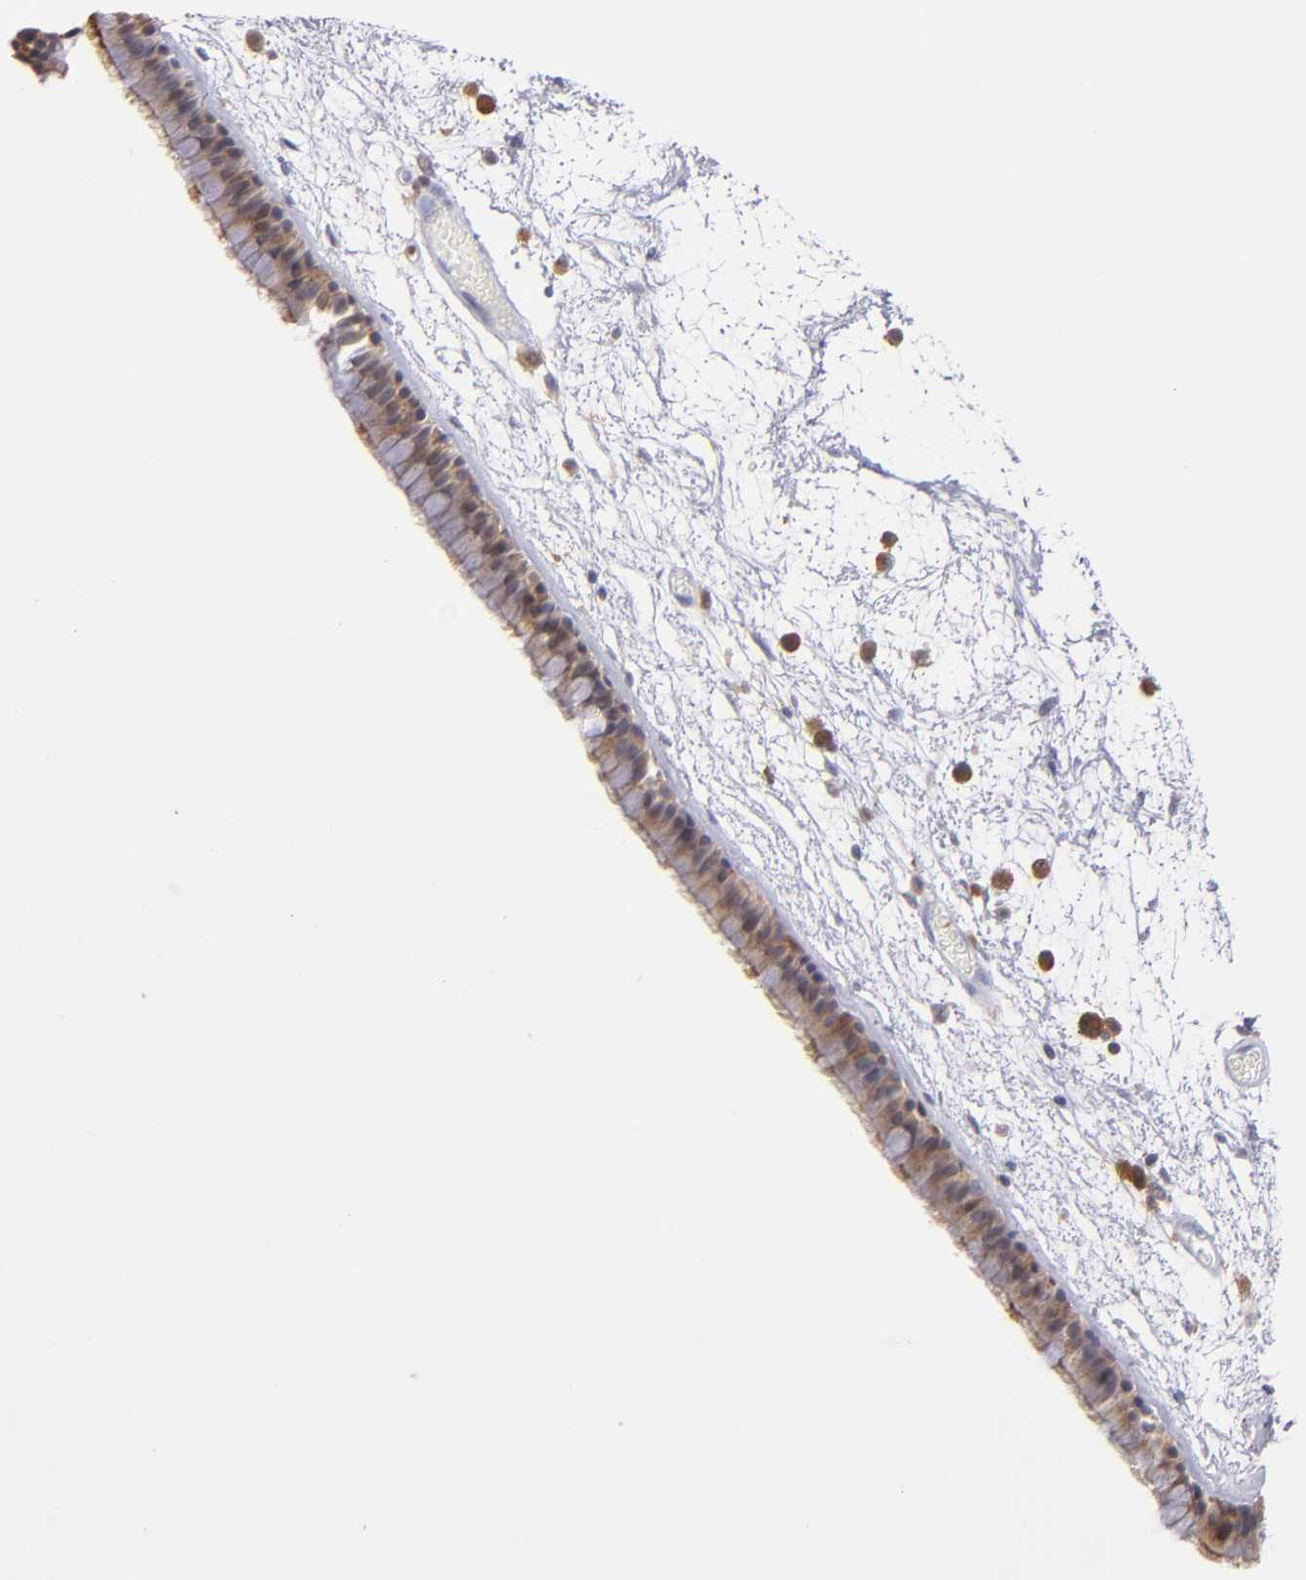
{"staining": {"intensity": "moderate", "quantity": ">75%", "location": "cytoplasmic/membranous"}, "tissue": "nasopharynx", "cell_type": "Respiratory epithelial cells", "image_type": "normal", "snomed": [{"axis": "morphology", "description": "Normal tissue, NOS"}, {"axis": "morphology", "description": "Inflammation, NOS"}, {"axis": "topography", "description": "Nasopharynx"}], "caption": "Immunohistochemical staining of unremarkable nasopharynx displays moderate cytoplasmic/membranous protein positivity in approximately >75% of respiratory epithelial cells.", "gene": "PRKCD", "patient": {"sex": "male", "age": 48}}